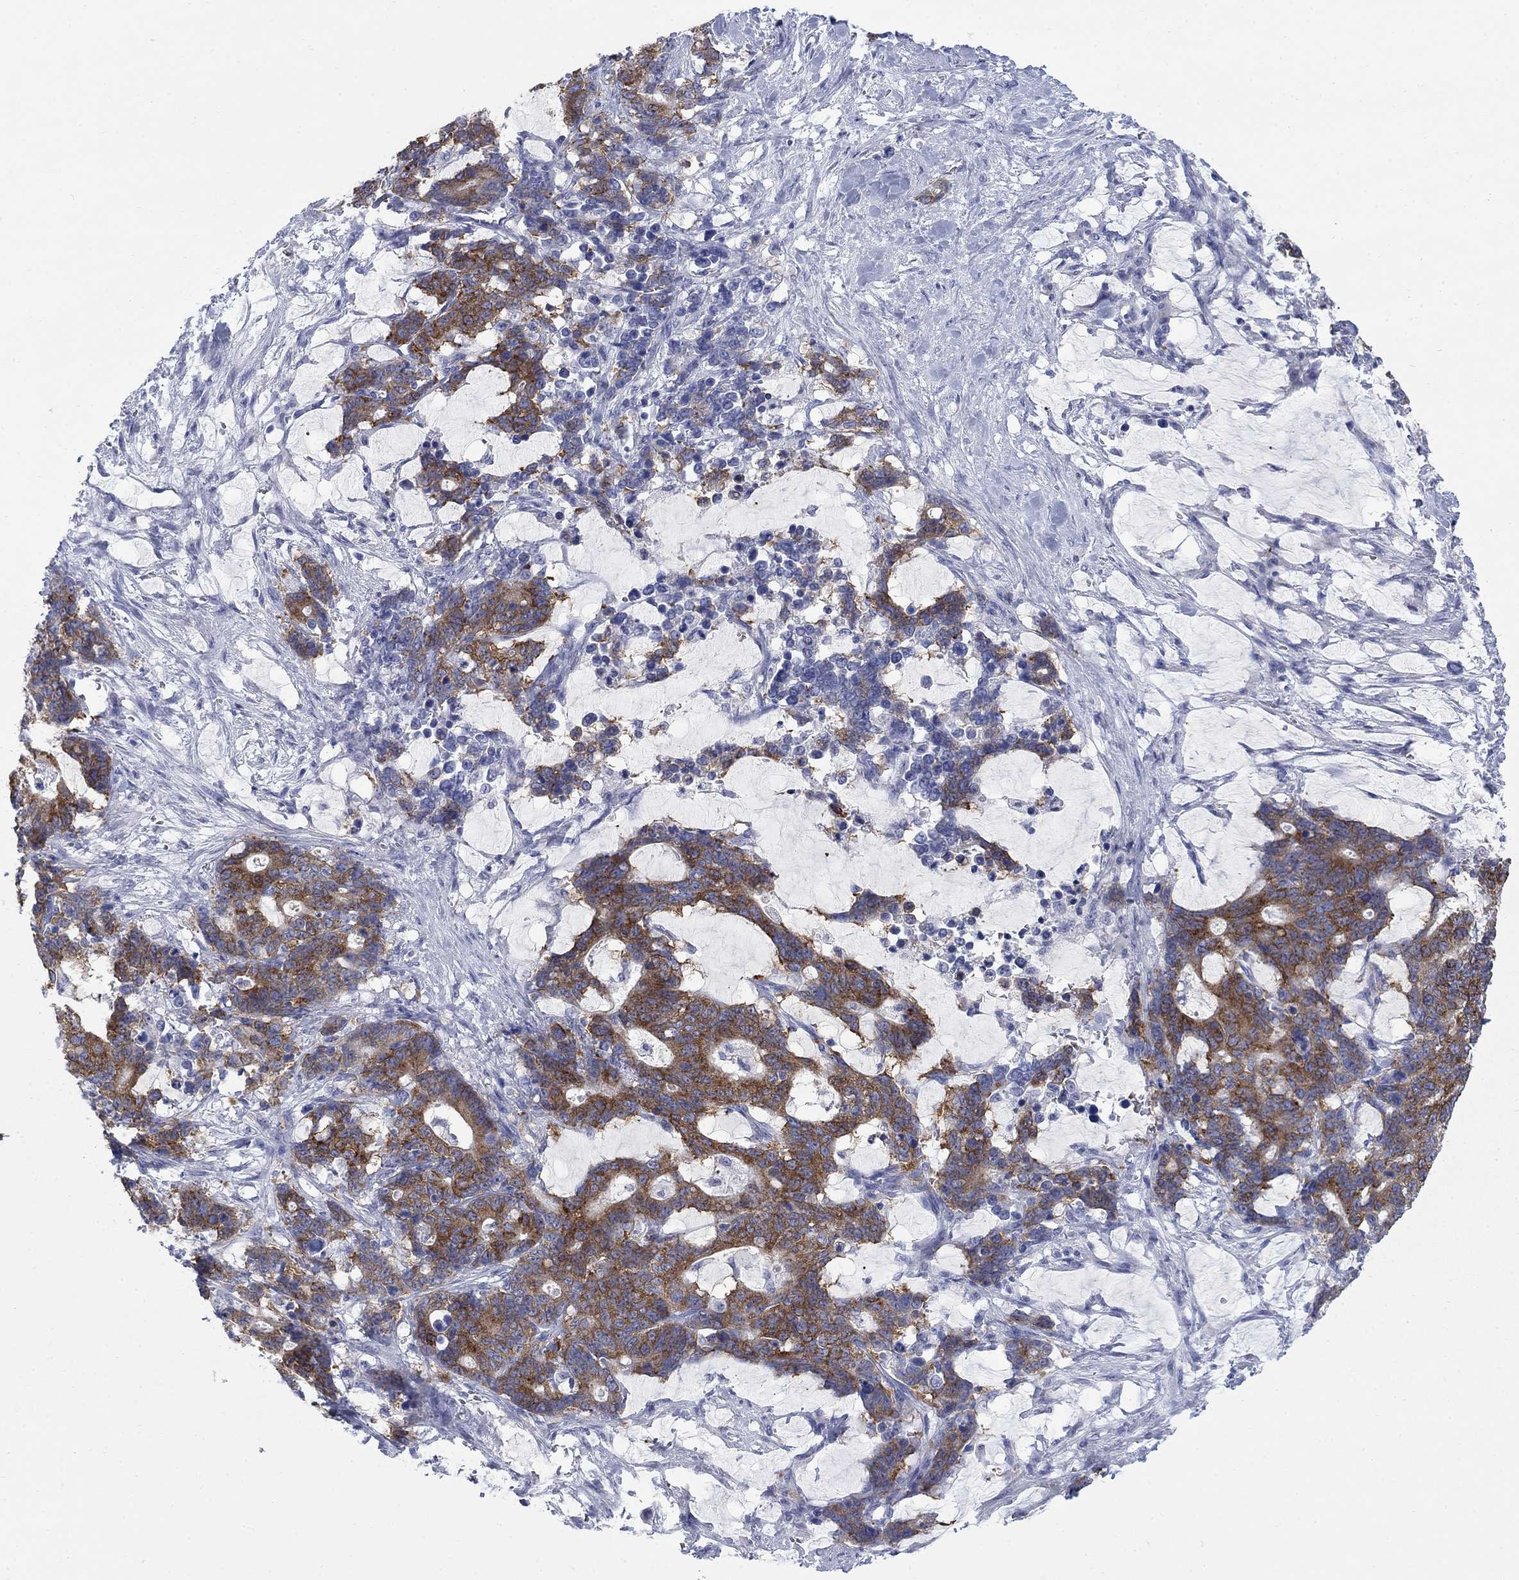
{"staining": {"intensity": "strong", "quantity": "25%-75%", "location": "cytoplasmic/membranous"}, "tissue": "stomach cancer", "cell_type": "Tumor cells", "image_type": "cancer", "snomed": [{"axis": "morphology", "description": "Normal tissue, NOS"}, {"axis": "morphology", "description": "Adenocarcinoma, NOS"}, {"axis": "topography", "description": "Stomach"}], "caption": "A micrograph showing strong cytoplasmic/membranous expression in about 25%-75% of tumor cells in stomach cancer, as visualized by brown immunohistochemical staining.", "gene": "IGF2BP3", "patient": {"sex": "female", "age": 64}}